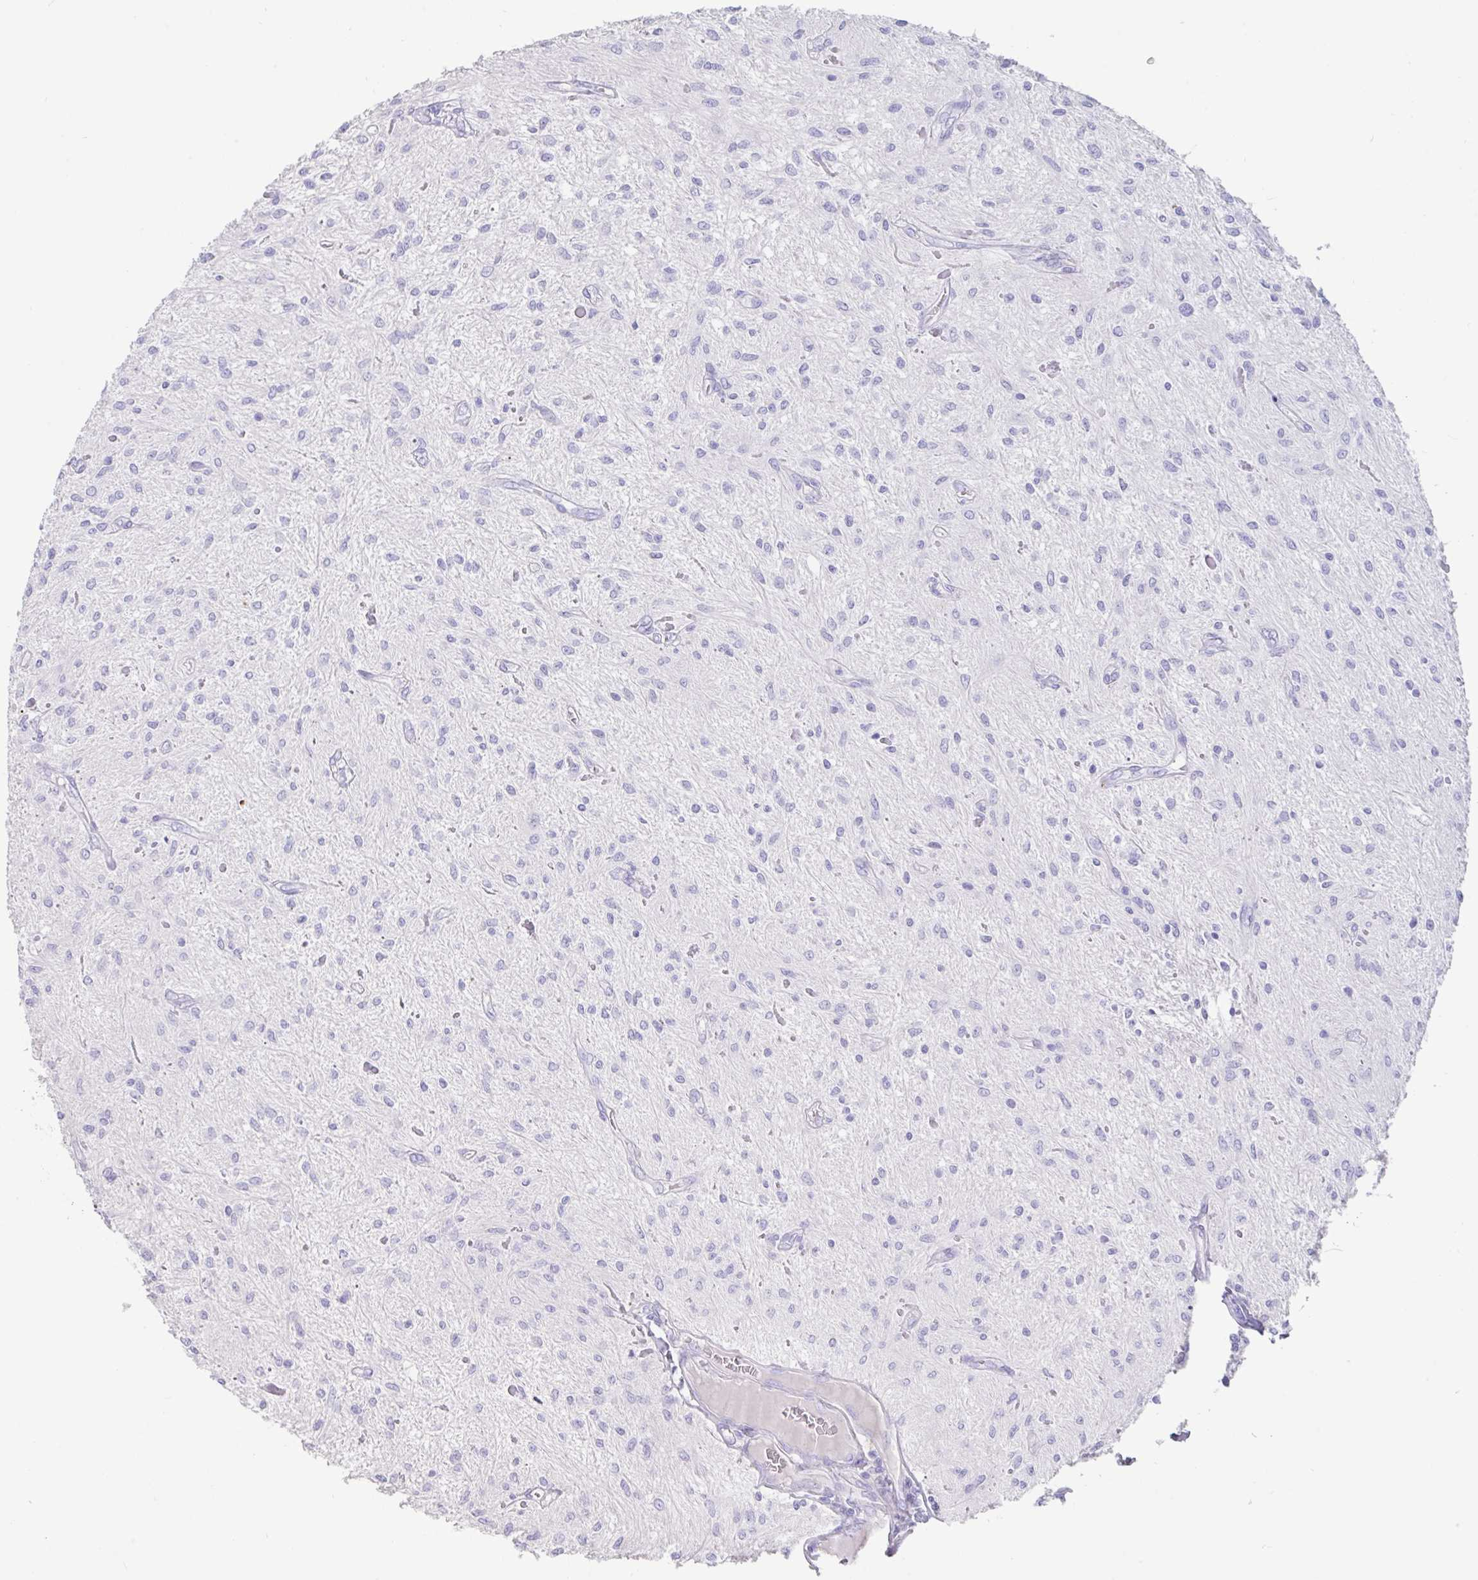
{"staining": {"intensity": "negative", "quantity": "none", "location": "none"}, "tissue": "glioma", "cell_type": "Tumor cells", "image_type": "cancer", "snomed": [{"axis": "morphology", "description": "Glioma, malignant, Low grade"}, {"axis": "topography", "description": "Cerebellum"}], "caption": "Immunohistochemical staining of human malignant glioma (low-grade) shows no significant positivity in tumor cells.", "gene": "TNNC1", "patient": {"sex": "female", "age": 14}}